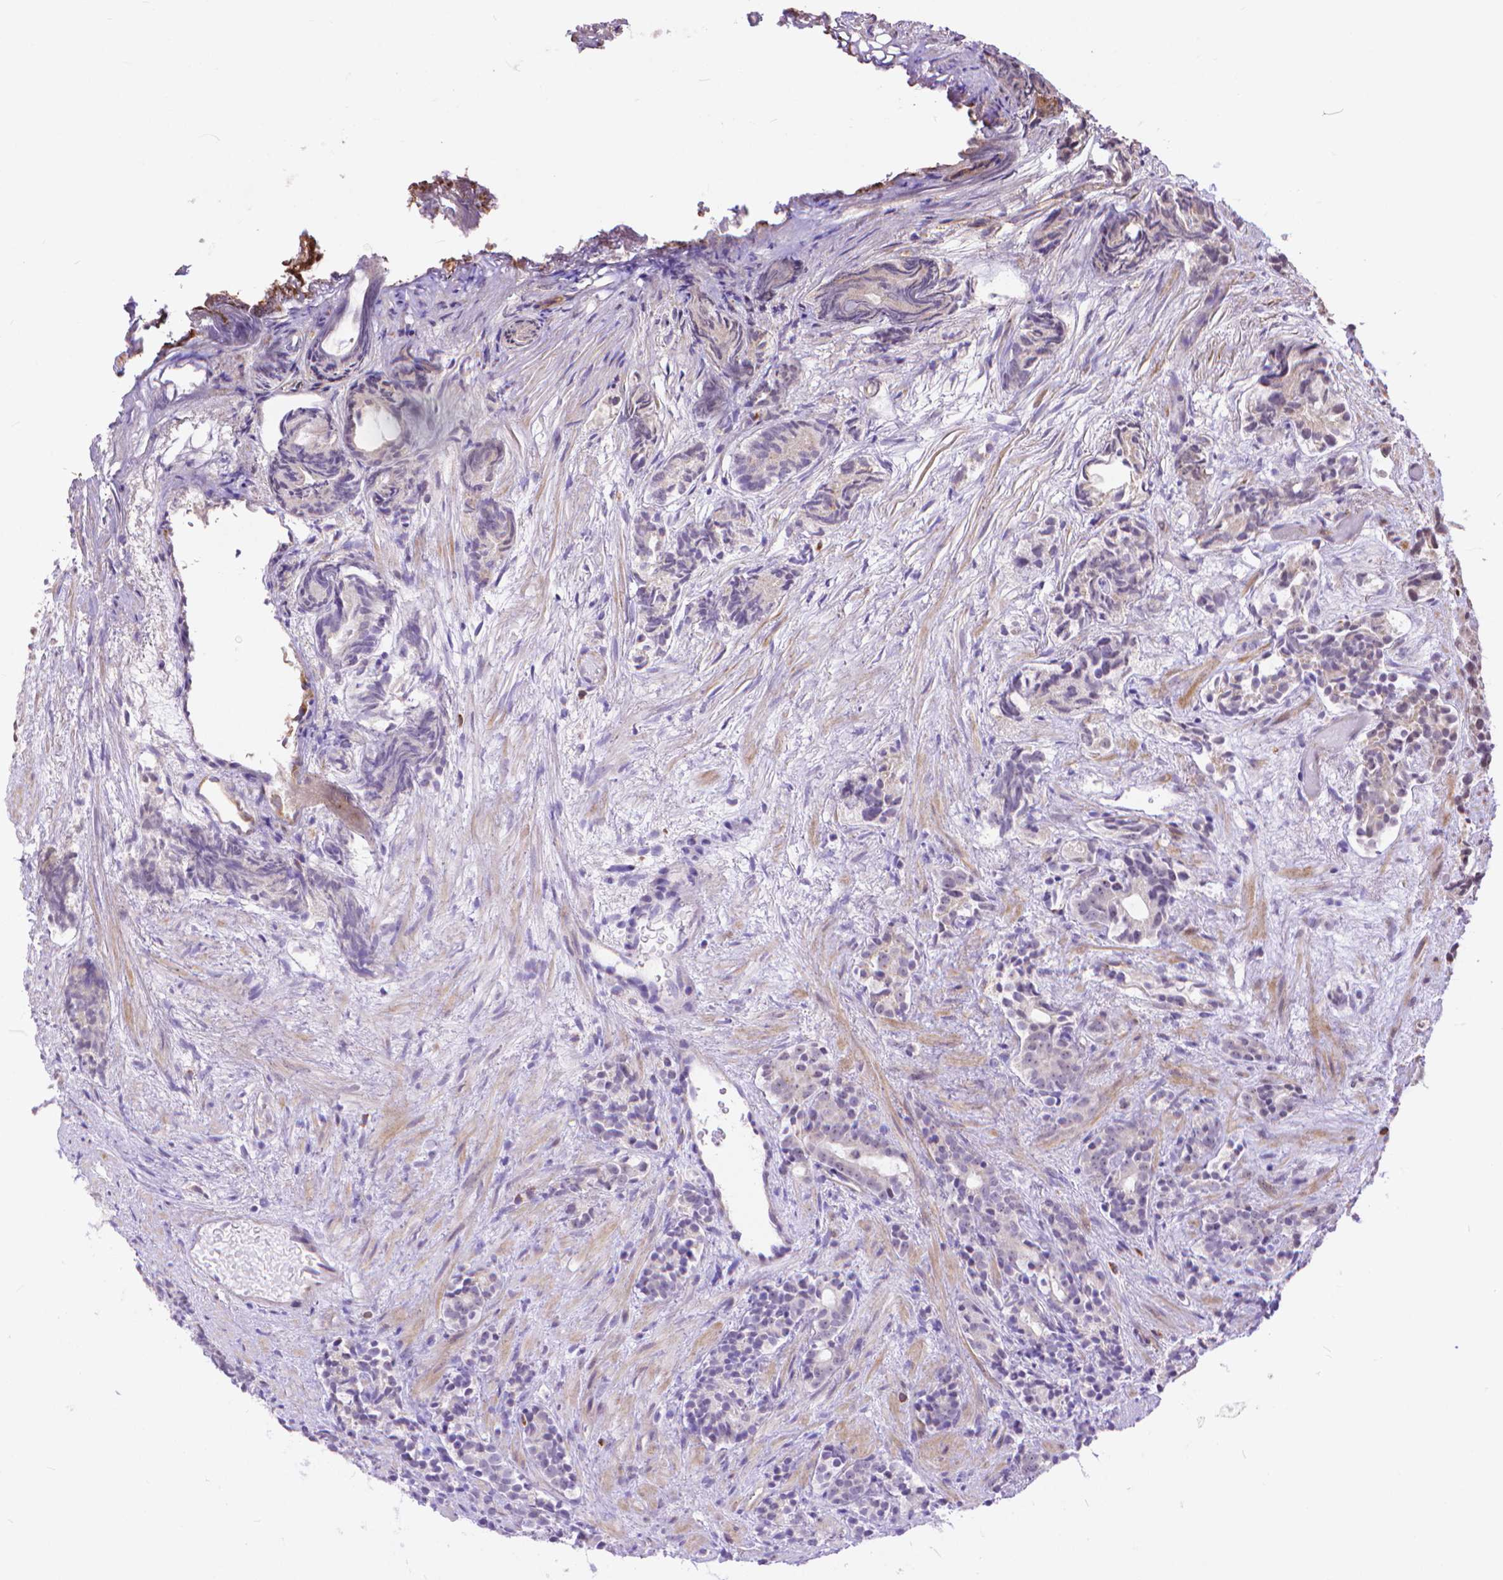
{"staining": {"intensity": "negative", "quantity": "none", "location": "none"}, "tissue": "prostate cancer", "cell_type": "Tumor cells", "image_type": "cancer", "snomed": [{"axis": "morphology", "description": "Adenocarcinoma, High grade"}, {"axis": "topography", "description": "Prostate"}], "caption": "Image shows no protein expression in tumor cells of prostate cancer (adenocarcinoma (high-grade)) tissue.", "gene": "TMEM135", "patient": {"sex": "male", "age": 84}}